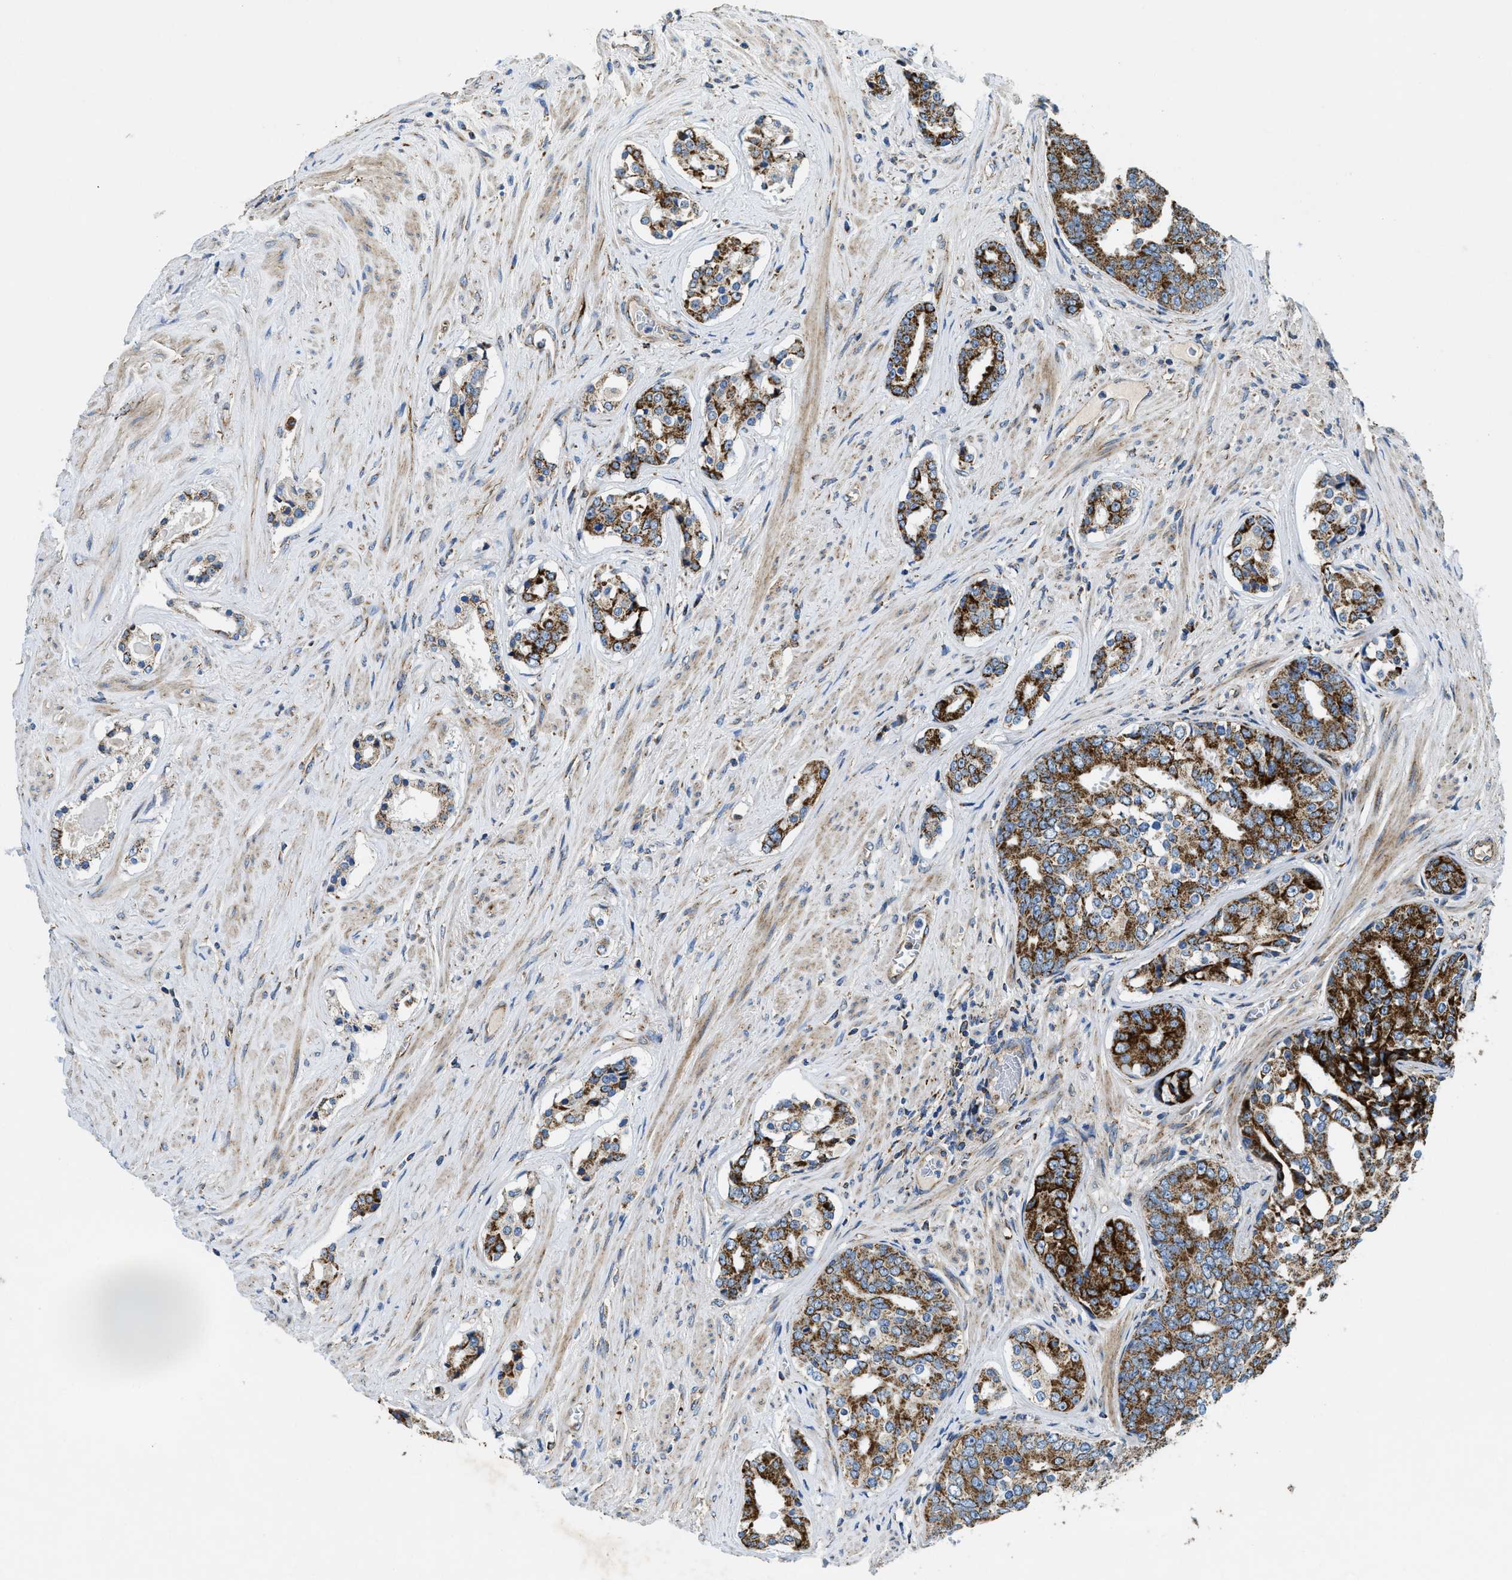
{"staining": {"intensity": "strong", "quantity": ">75%", "location": "cytoplasmic/membranous"}, "tissue": "prostate cancer", "cell_type": "Tumor cells", "image_type": "cancer", "snomed": [{"axis": "morphology", "description": "Adenocarcinoma, High grade"}, {"axis": "topography", "description": "Prostate"}], "caption": "Strong cytoplasmic/membranous expression is identified in about >75% of tumor cells in prostate high-grade adenocarcinoma.", "gene": "STK33", "patient": {"sex": "male", "age": 71}}